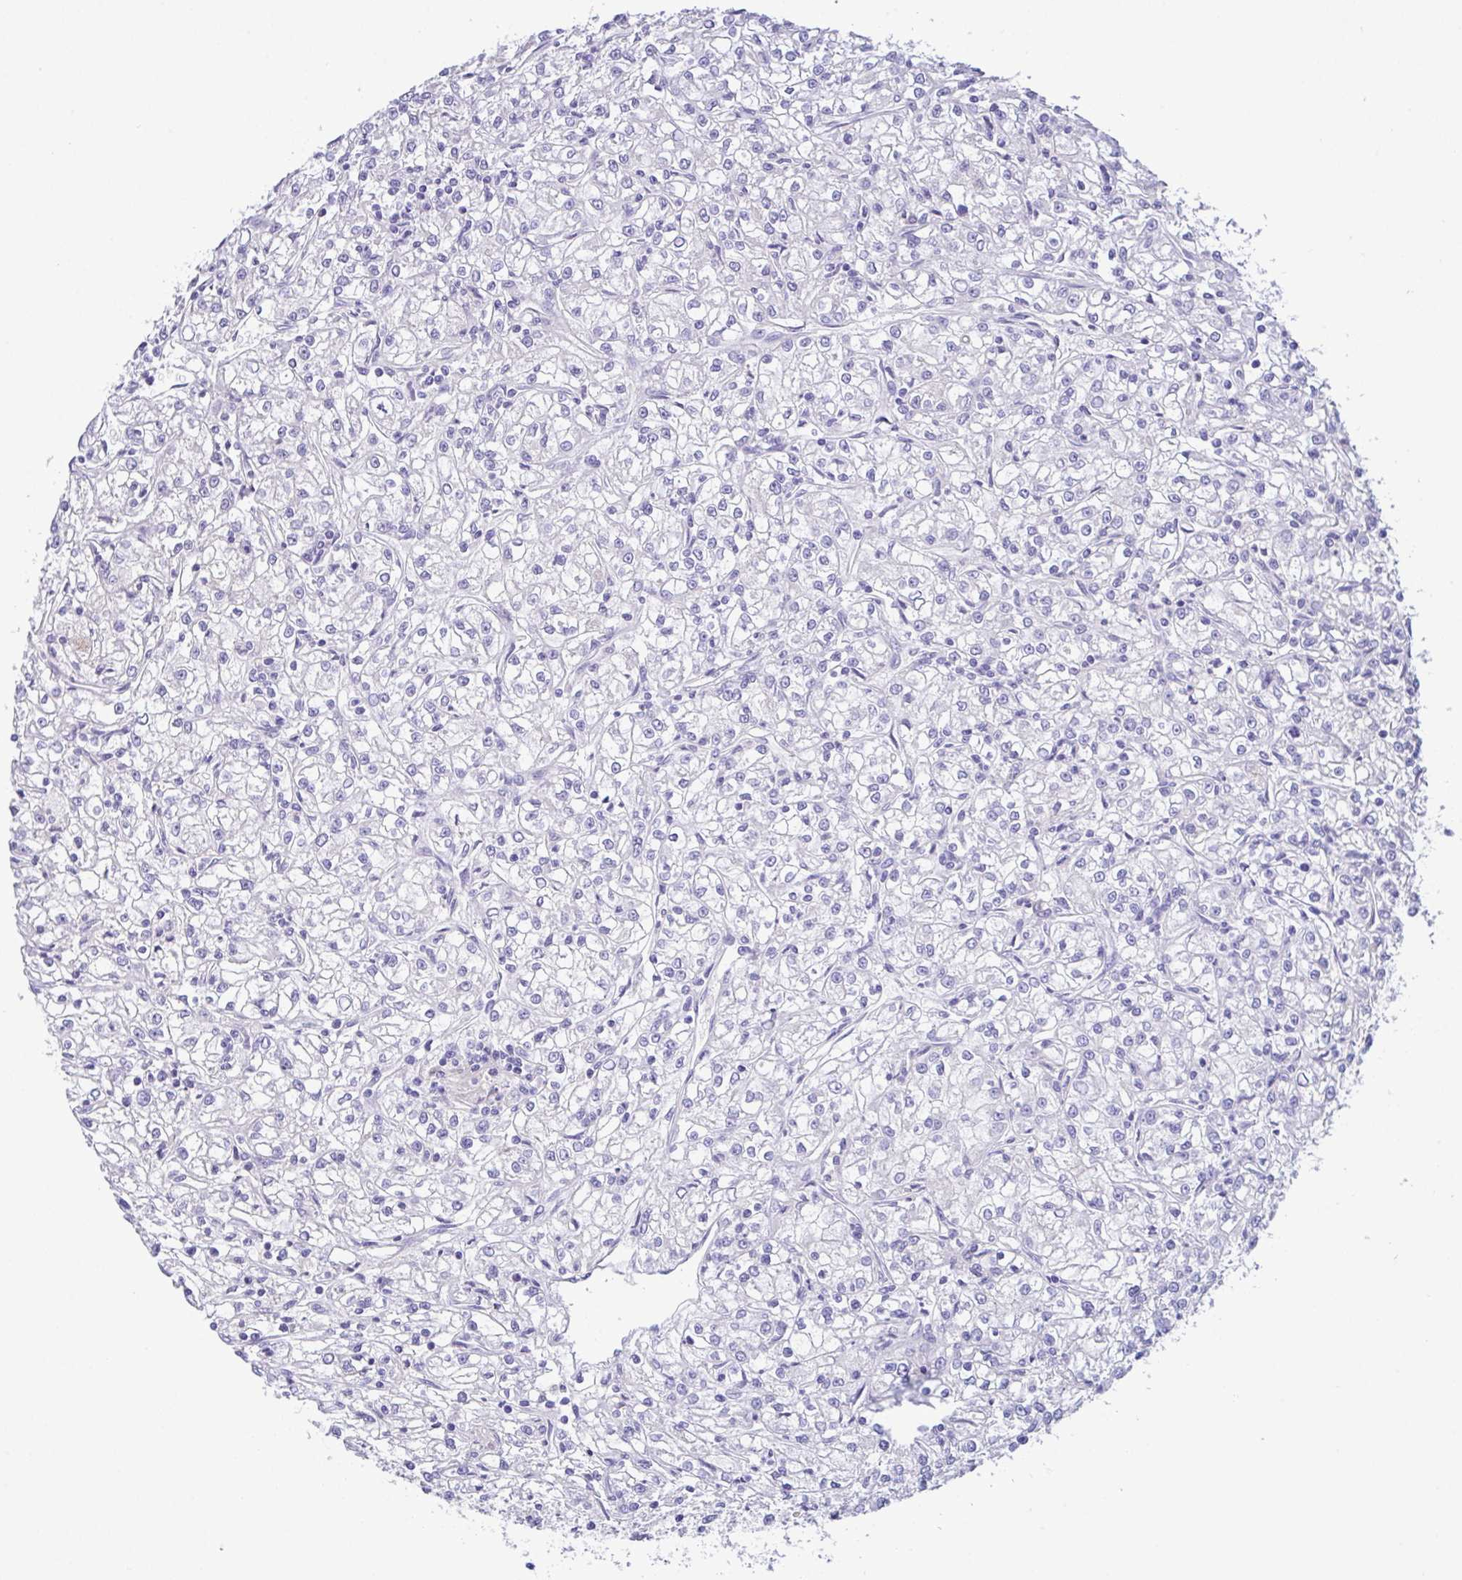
{"staining": {"intensity": "negative", "quantity": "none", "location": "none"}, "tissue": "renal cancer", "cell_type": "Tumor cells", "image_type": "cancer", "snomed": [{"axis": "morphology", "description": "Adenocarcinoma, NOS"}, {"axis": "topography", "description": "Kidney"}], "caption": "IHC image of neoplastic tissue: human renal cancer (adenocarcinoma) stained with DAB shows no significant protein staining in tumor cells.", "gene": "FBXL20", "patient": {"sex": "female", "age": 59}}